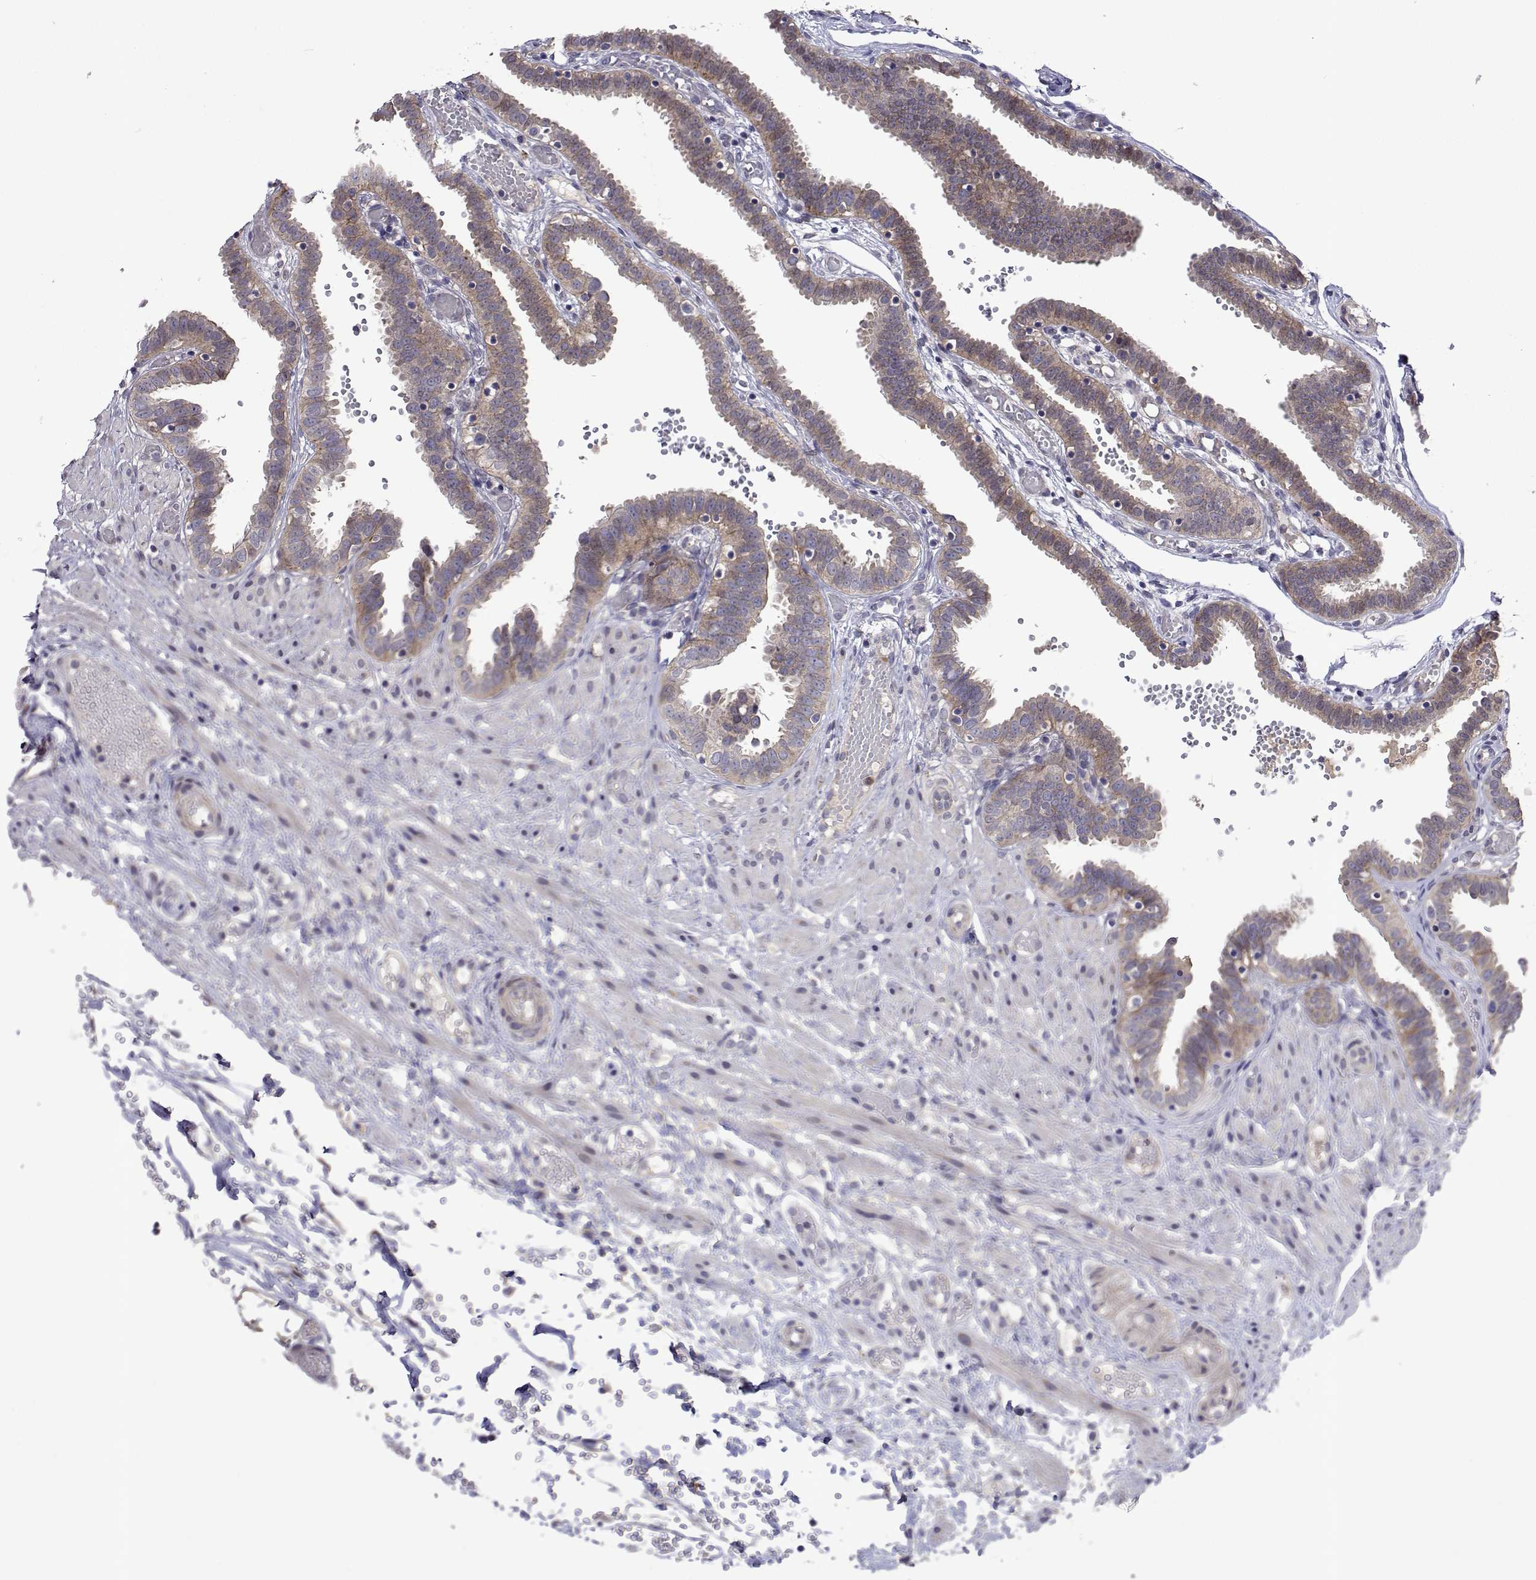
{"staining": {"intensity": "weak", "quantity": ">75%", "location": "cytoplasmic/membranous"}, "tissue": "fallopian tube", "cell_type": "Glandular cells", "image_type": "normal", "snomed": [{"axis": "morphology", "description": "Normal tissue, NOS"}, {"axis": "topography", "description": "Fallopian tube"}], "caption": "Protein positivity by IHC exhibits weak cytoplasmic/membranous positivity in approximately >75% of glandular cells in benign fallopian tube.", "gene": "TARBP2", "patient": {"sex": "female", "age": 37}}